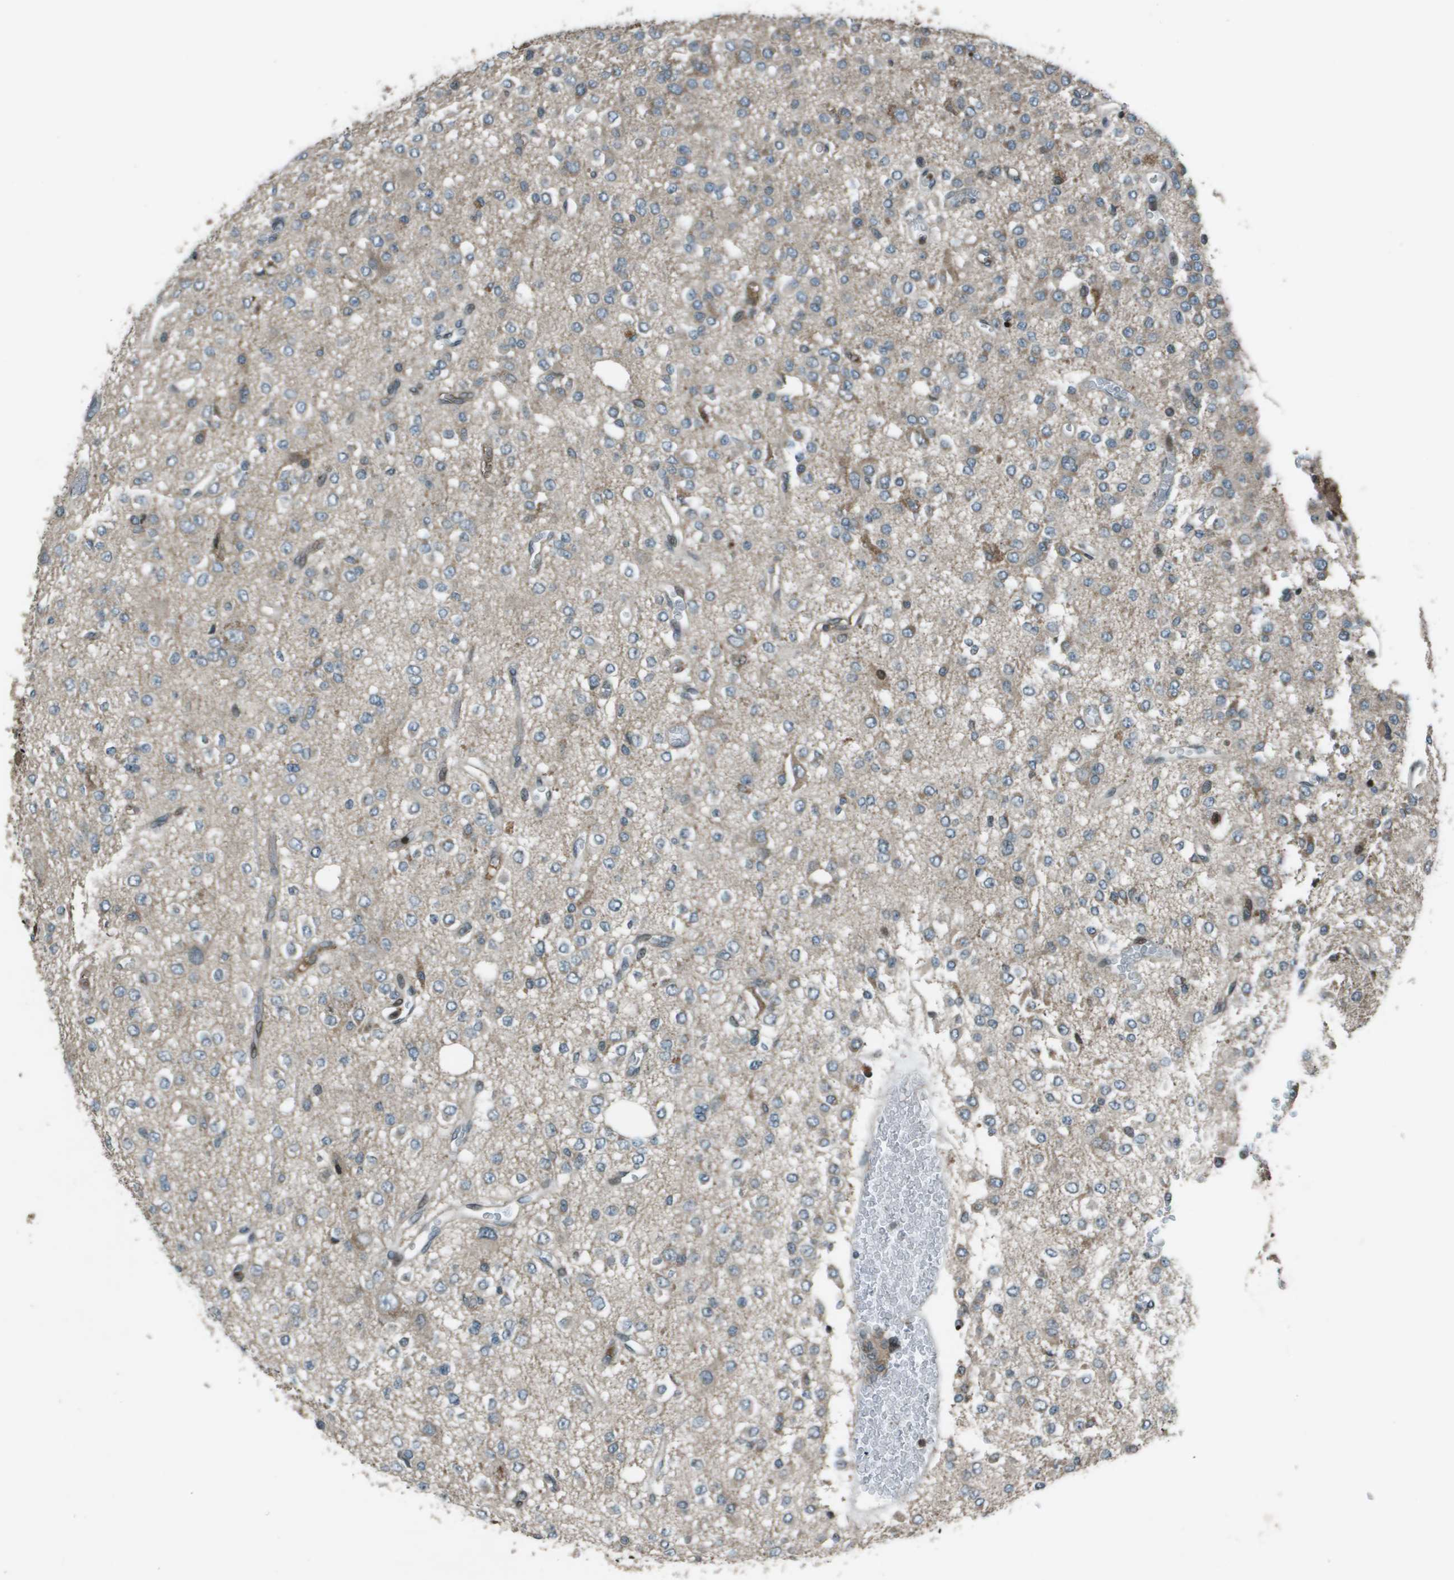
{"staining": {"intensity": "negative", "quantity": "none", "location": "none"}, "tissue": "glioma", "cell_type": "Tumor cells", "image_type": "cancer", "snomed": [{"axis": "morphology", "description": "Glioma, malignant, Low grade"}, {"axis": "topography", "description": "Brain"}], "caption": "This is a histopathology image of immunohistochemistry staining of malignant glioma (low-grade), which shows no staining in tumor cells.", "gene": "CXCL12", "patient": {"sex": "male", "age": 38}}